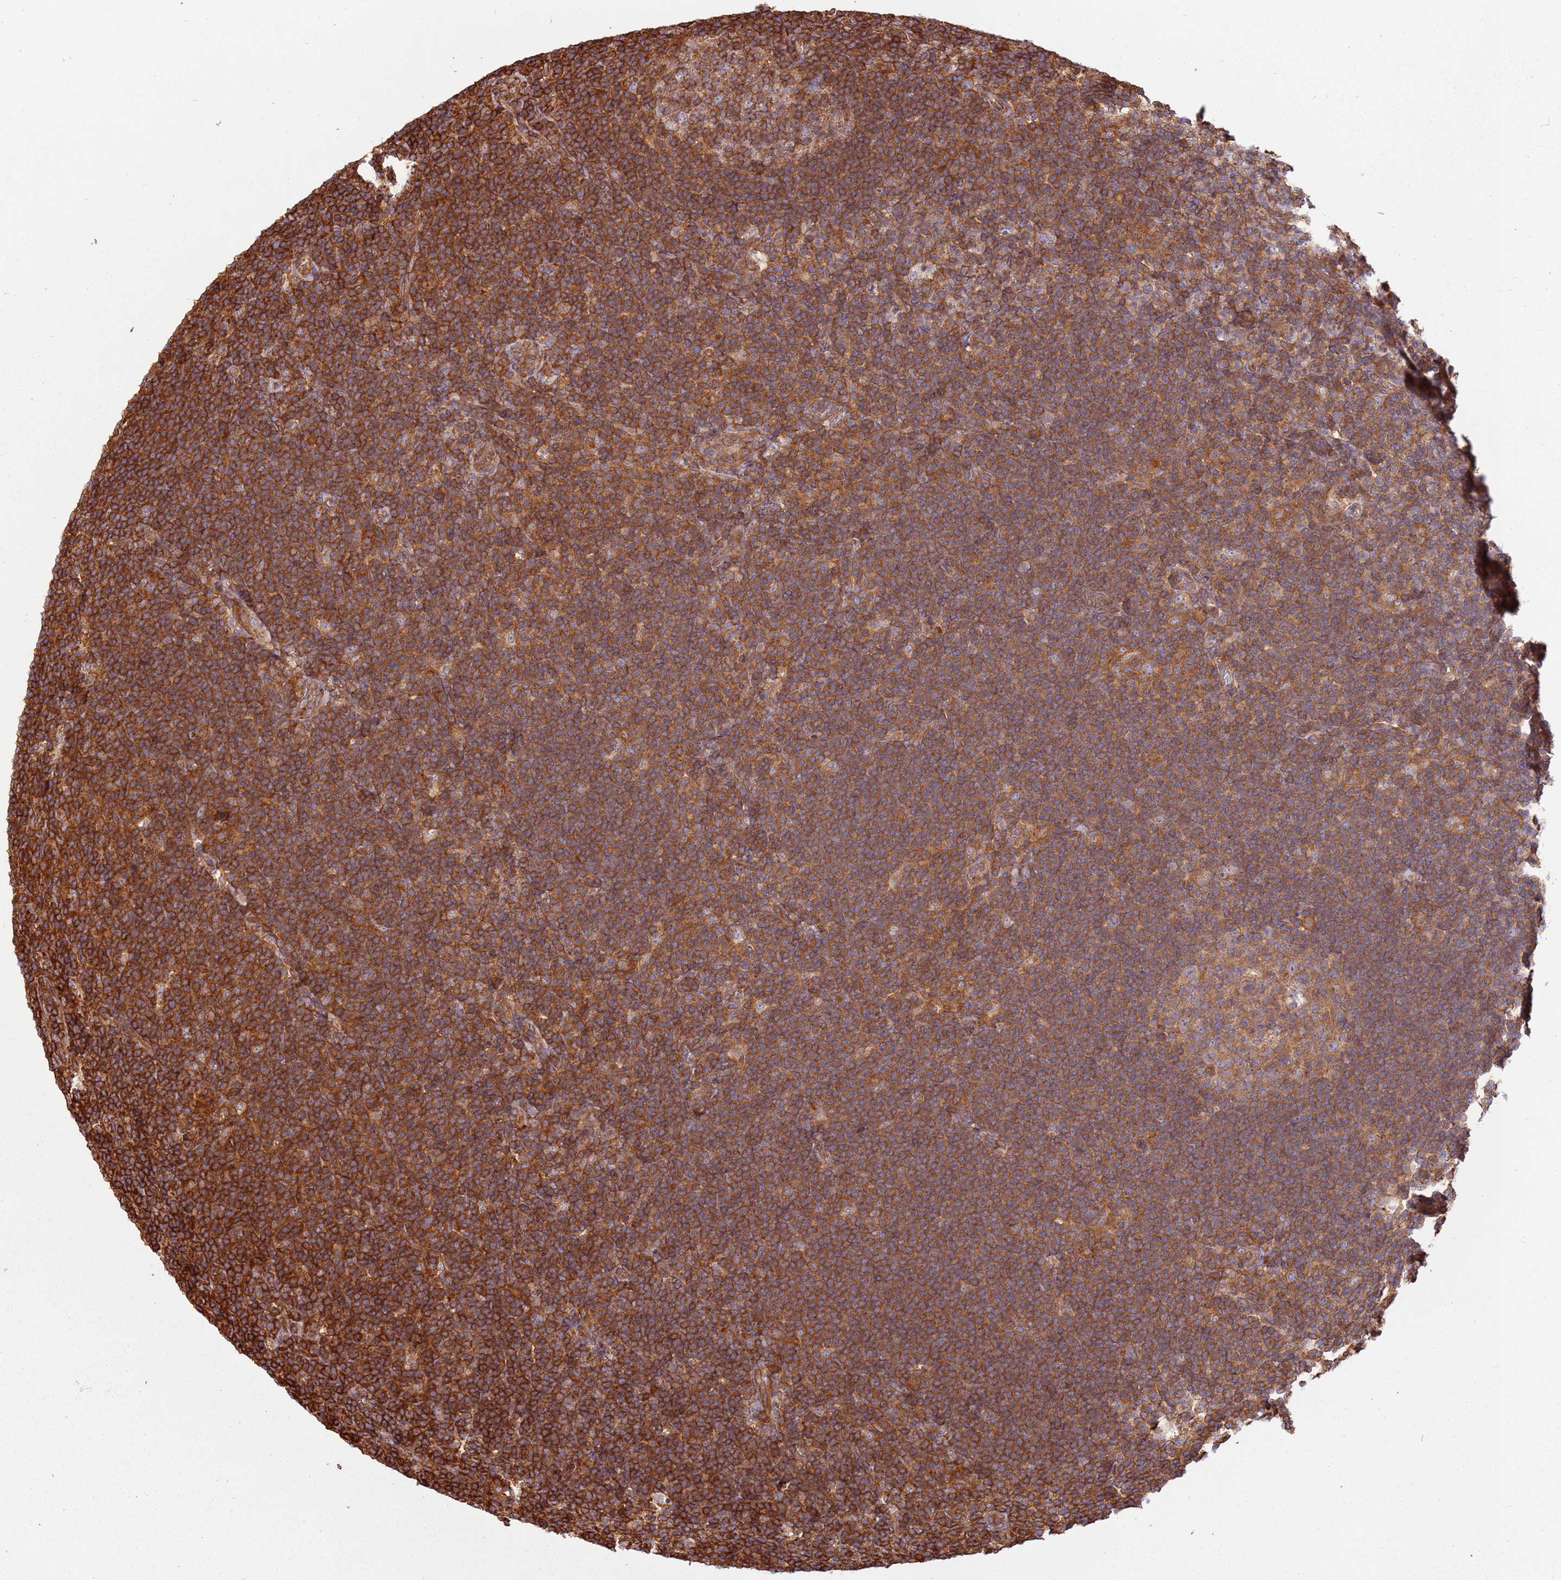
{"staining": {"intensity": "weak", "quantity": "<25%", "location": "cytoplasmic/membranous"}, "tissue": "lymphoma", "cell_type": "Tumor cells", "image_type": "cancer", "snomed": [{"axis": "morphology", "description": "Hodgkin's disease, NOS"}, {"axis": "topography", "description": "Lymph node"}], "caption": "Hodgkin's disease was stained to show a protein in brown. There is no significant expression in tumor cells.", "gene": "ACVR2A", "patient": {"sex": "female", "age": 57}}